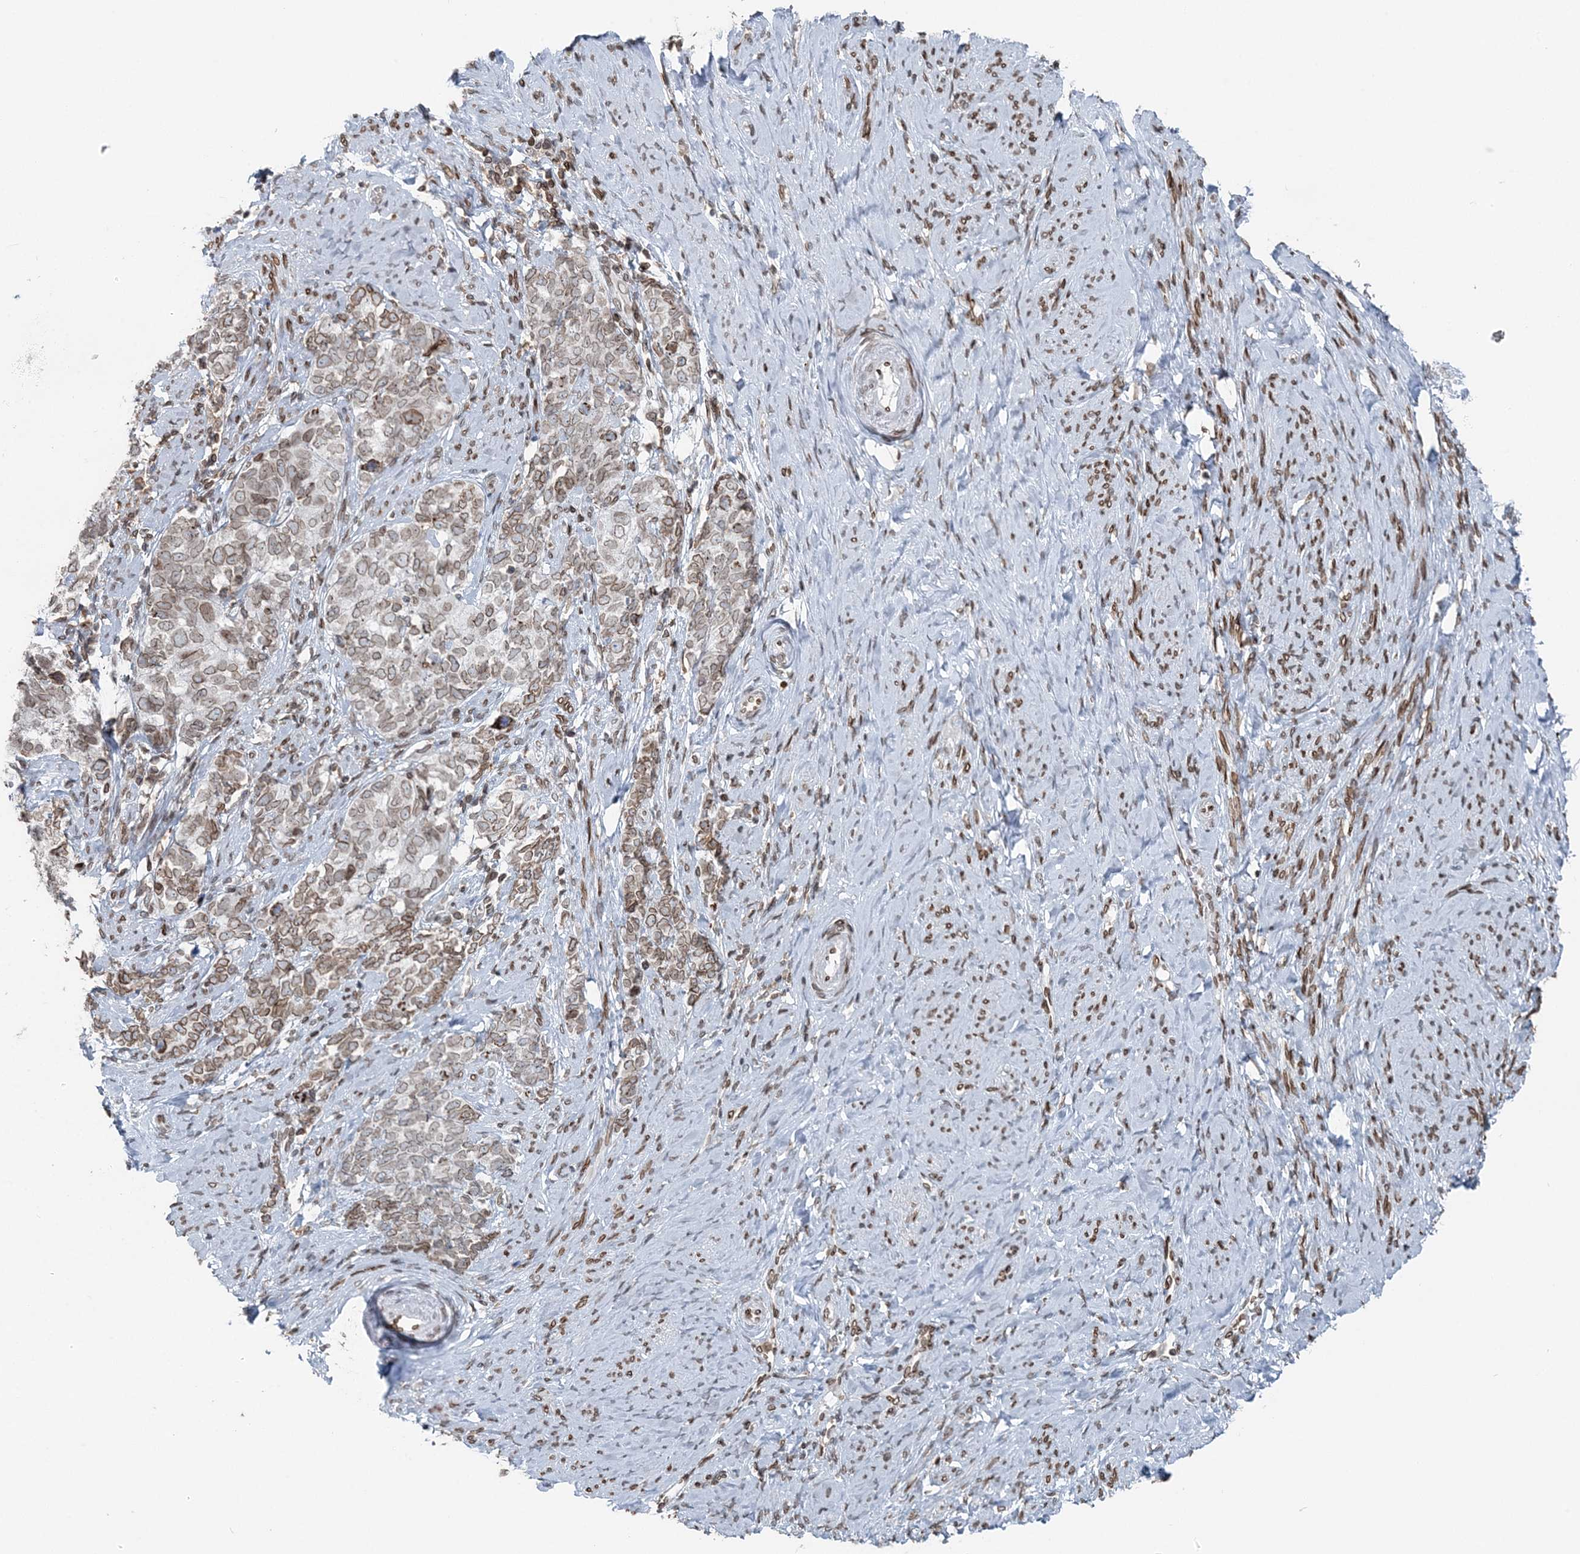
{"staining": {"intensity": "moderate", "quantity": ">75%", "location": "cytoplasmic/membranous,nuclear"}, "tissue": "cervical cancer", "cell_type": "Tumor cells", "image_type": "cancer", "snomed": [{"axis": "morphology", "description": "Squamous cell carcinoma, NOS"}, {"axis": "topography", "description": "Cervix"}], "caption": "This micrograph shows immunohistochemistry (IHC) staining of cervical squamous cell carcinoma, with medium moderate cytoplasmic/membranous and nuclear positivity in about >75% of tumor cells.", "gene": "GJD4", "patient": {"sex": "female", "age": 63}}